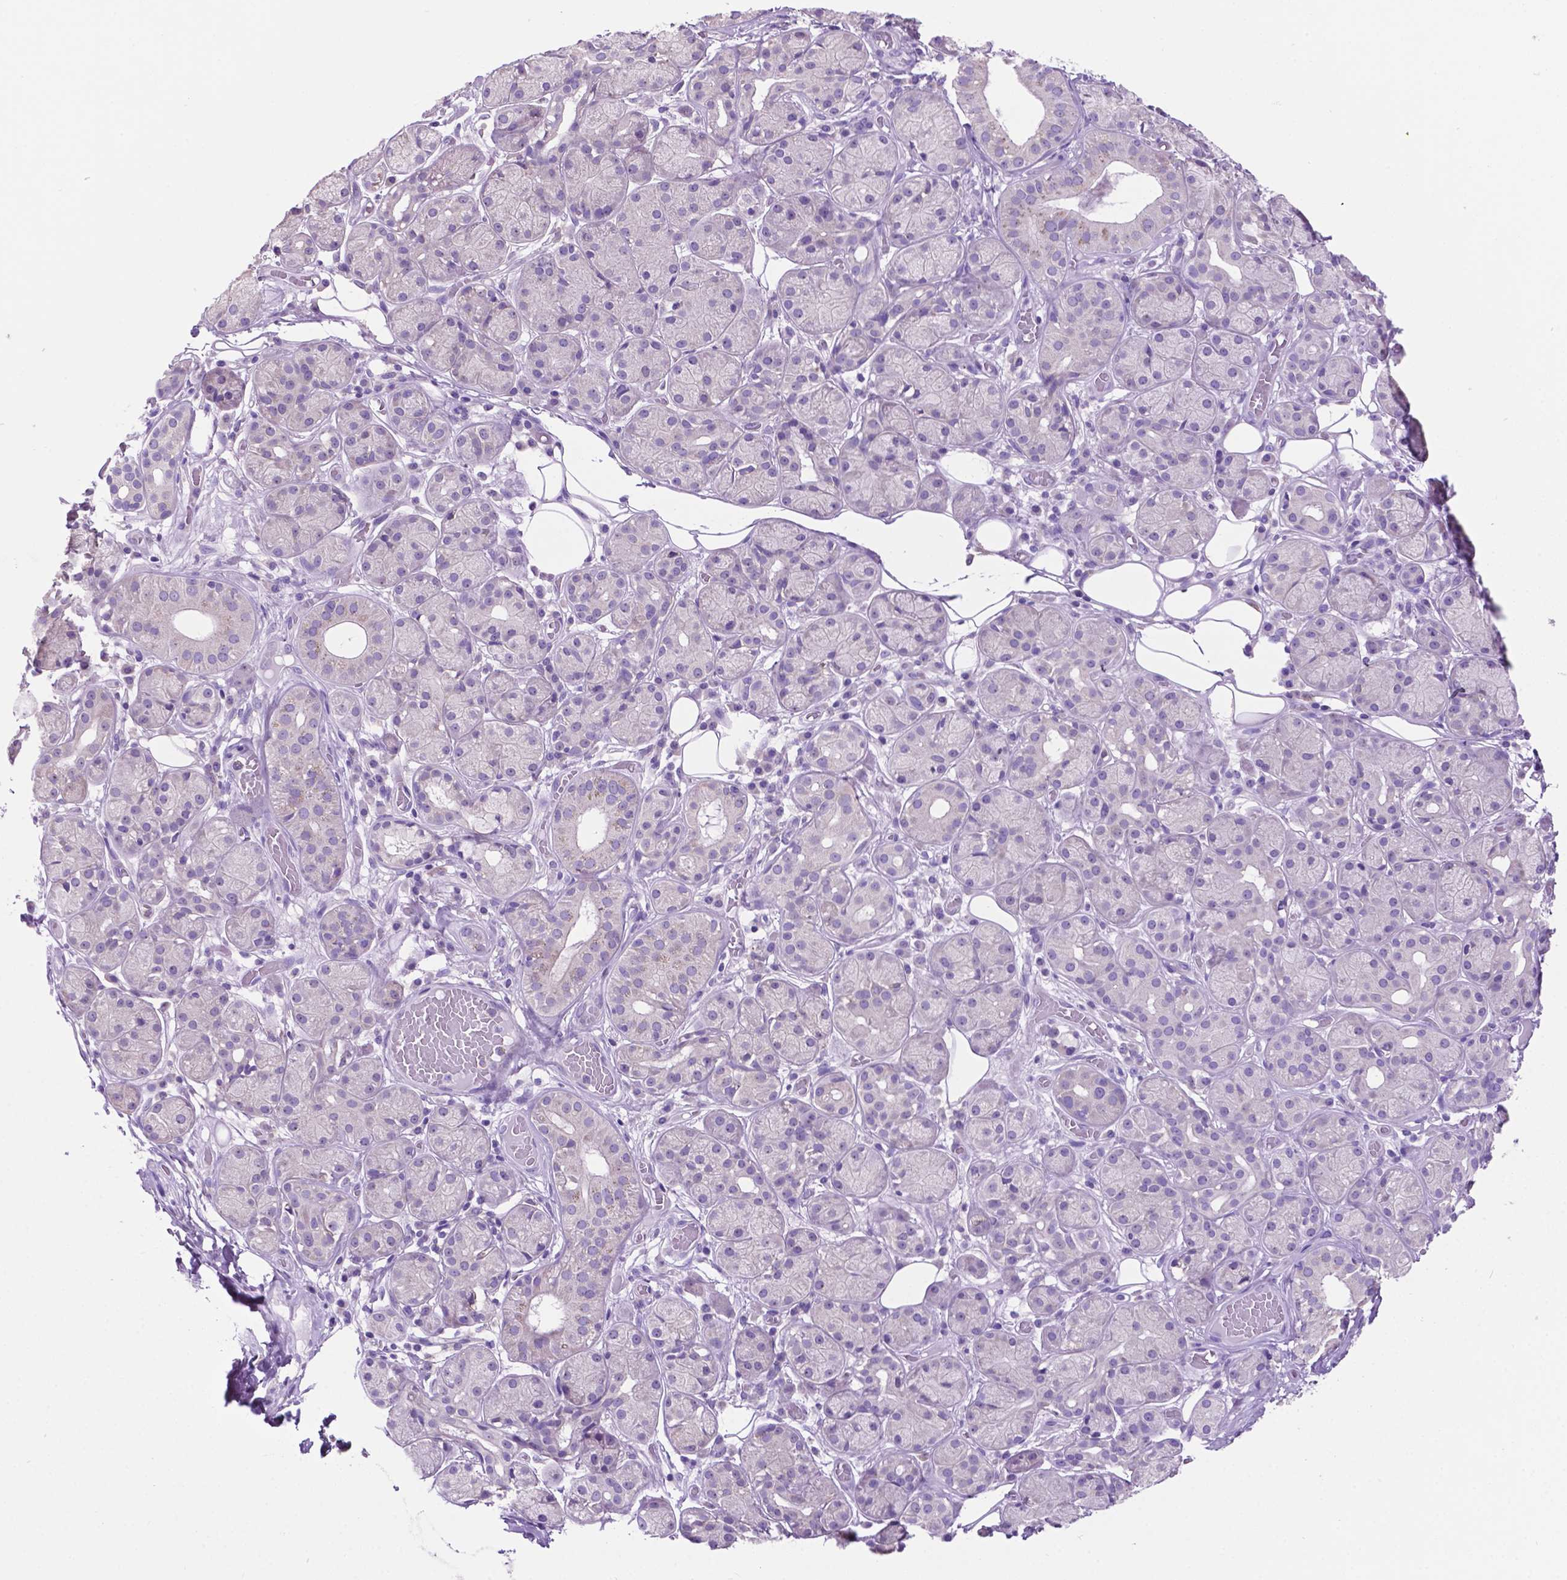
{"staining": {"intensity": "negative", "quantity": "none", "location": "none"}, "tissue": "salivary gland", "cell_type": "Glandular cells", "image_type": "normal", "snomed": [{"axis": "morphology", "description": "Normal tissue, NOS"}, {"axis": "topography", "description": "Salivary gland"}, {"axis": "topography", "description": "Peripheral nerve tissue"}], "caption": "IHC of unremarkable human salivary gland reveals no positivity in glandular cells. (DAB (3,3'-diaminobenzidine) IHC, high magnification).", "gene": "SPDYA", "patient": {"sex": "male", "age": 71}}